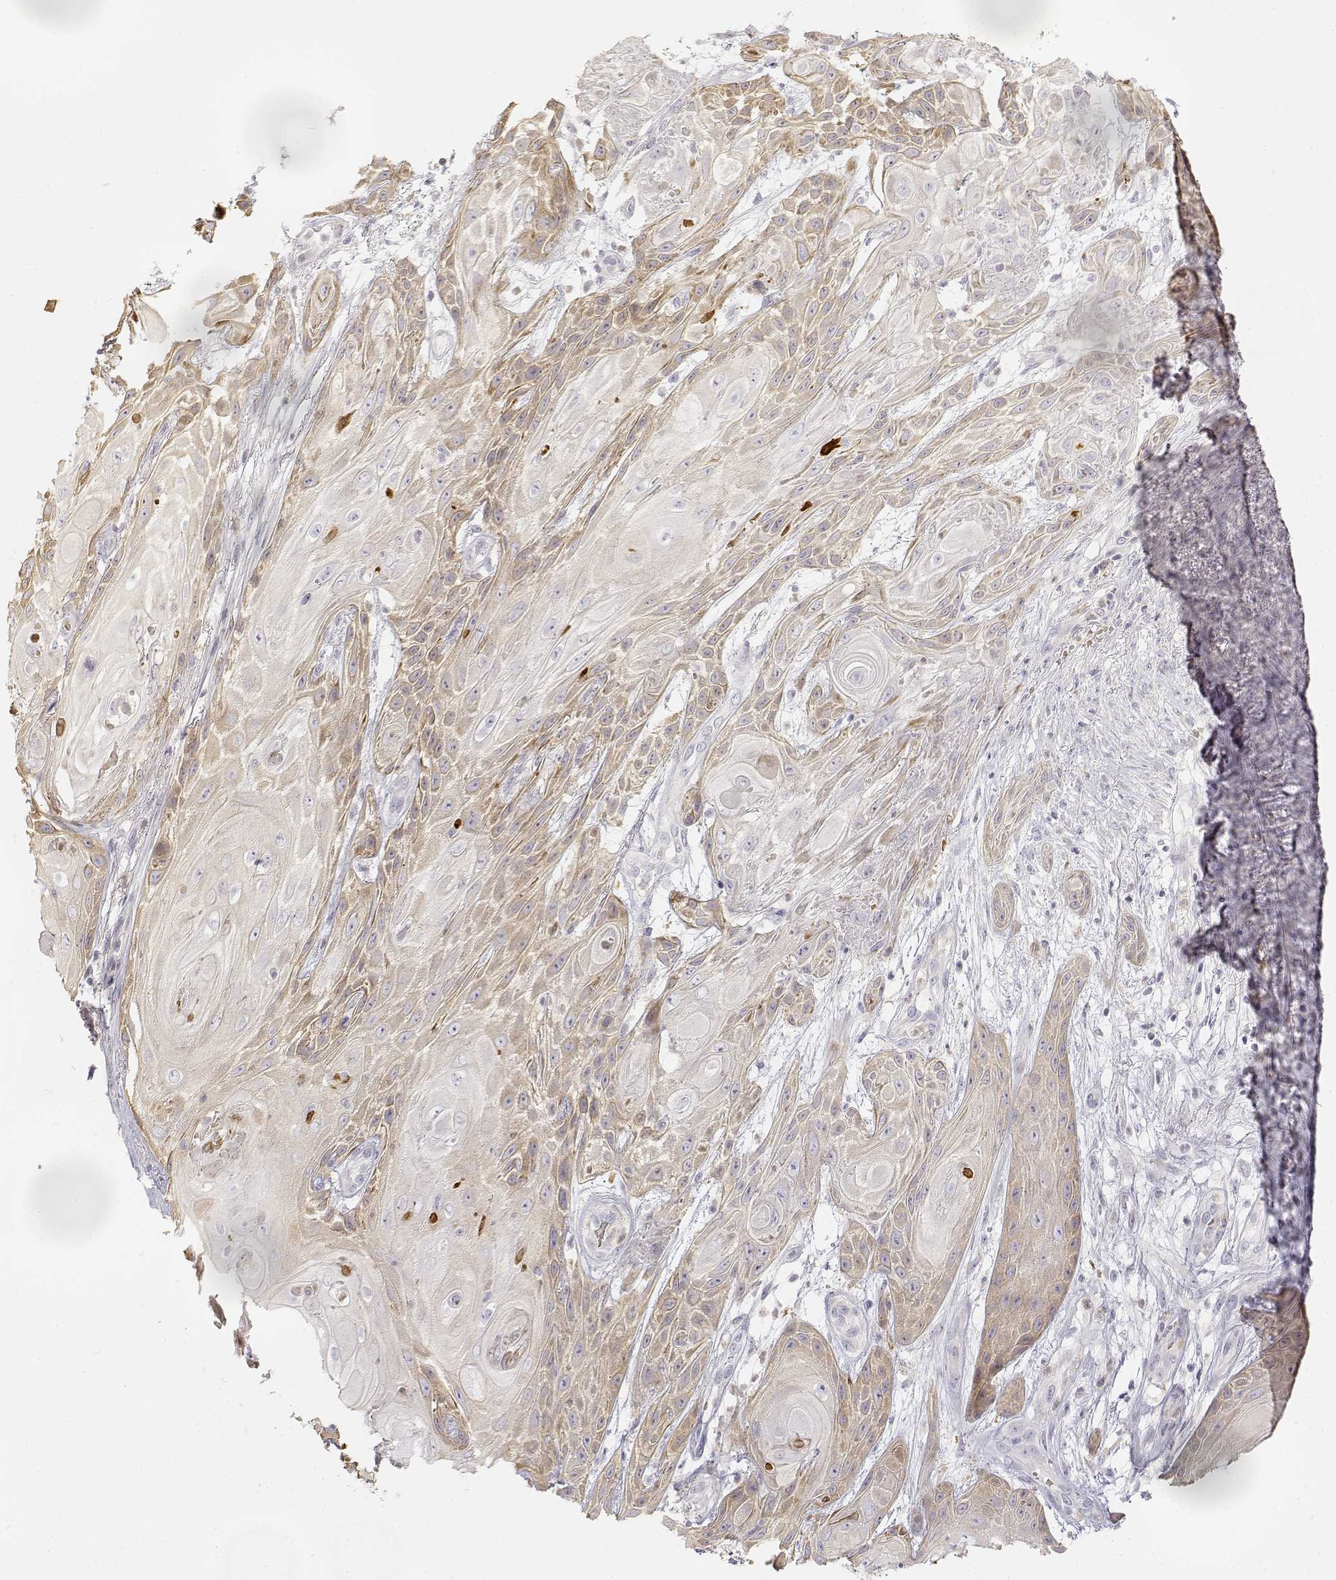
{"staining": {"intensity": "weak", "quantity": "25%-75%", "location": "cytoplasmic/membranous"}, "tissue": "skin cancer", "cell_type": "Tumor cells", "image_type": "cancer", "snomed": [{"axis": "morphology", "description": "Squamous cell carcinoma, NOS"}, {"axis": "topography", "description": "Skin"}], "caption": "DAB (3,3'-diaminobenzidine) immunohistochemical staining of human skin cancer displays weak cytoplasmic/membranous protein expression in about 25%-75% of tumor cells. Nuclei are stained in blue.", "gene": "GLIPR1L2", "patient": {"sex": "male", "age": 62}}